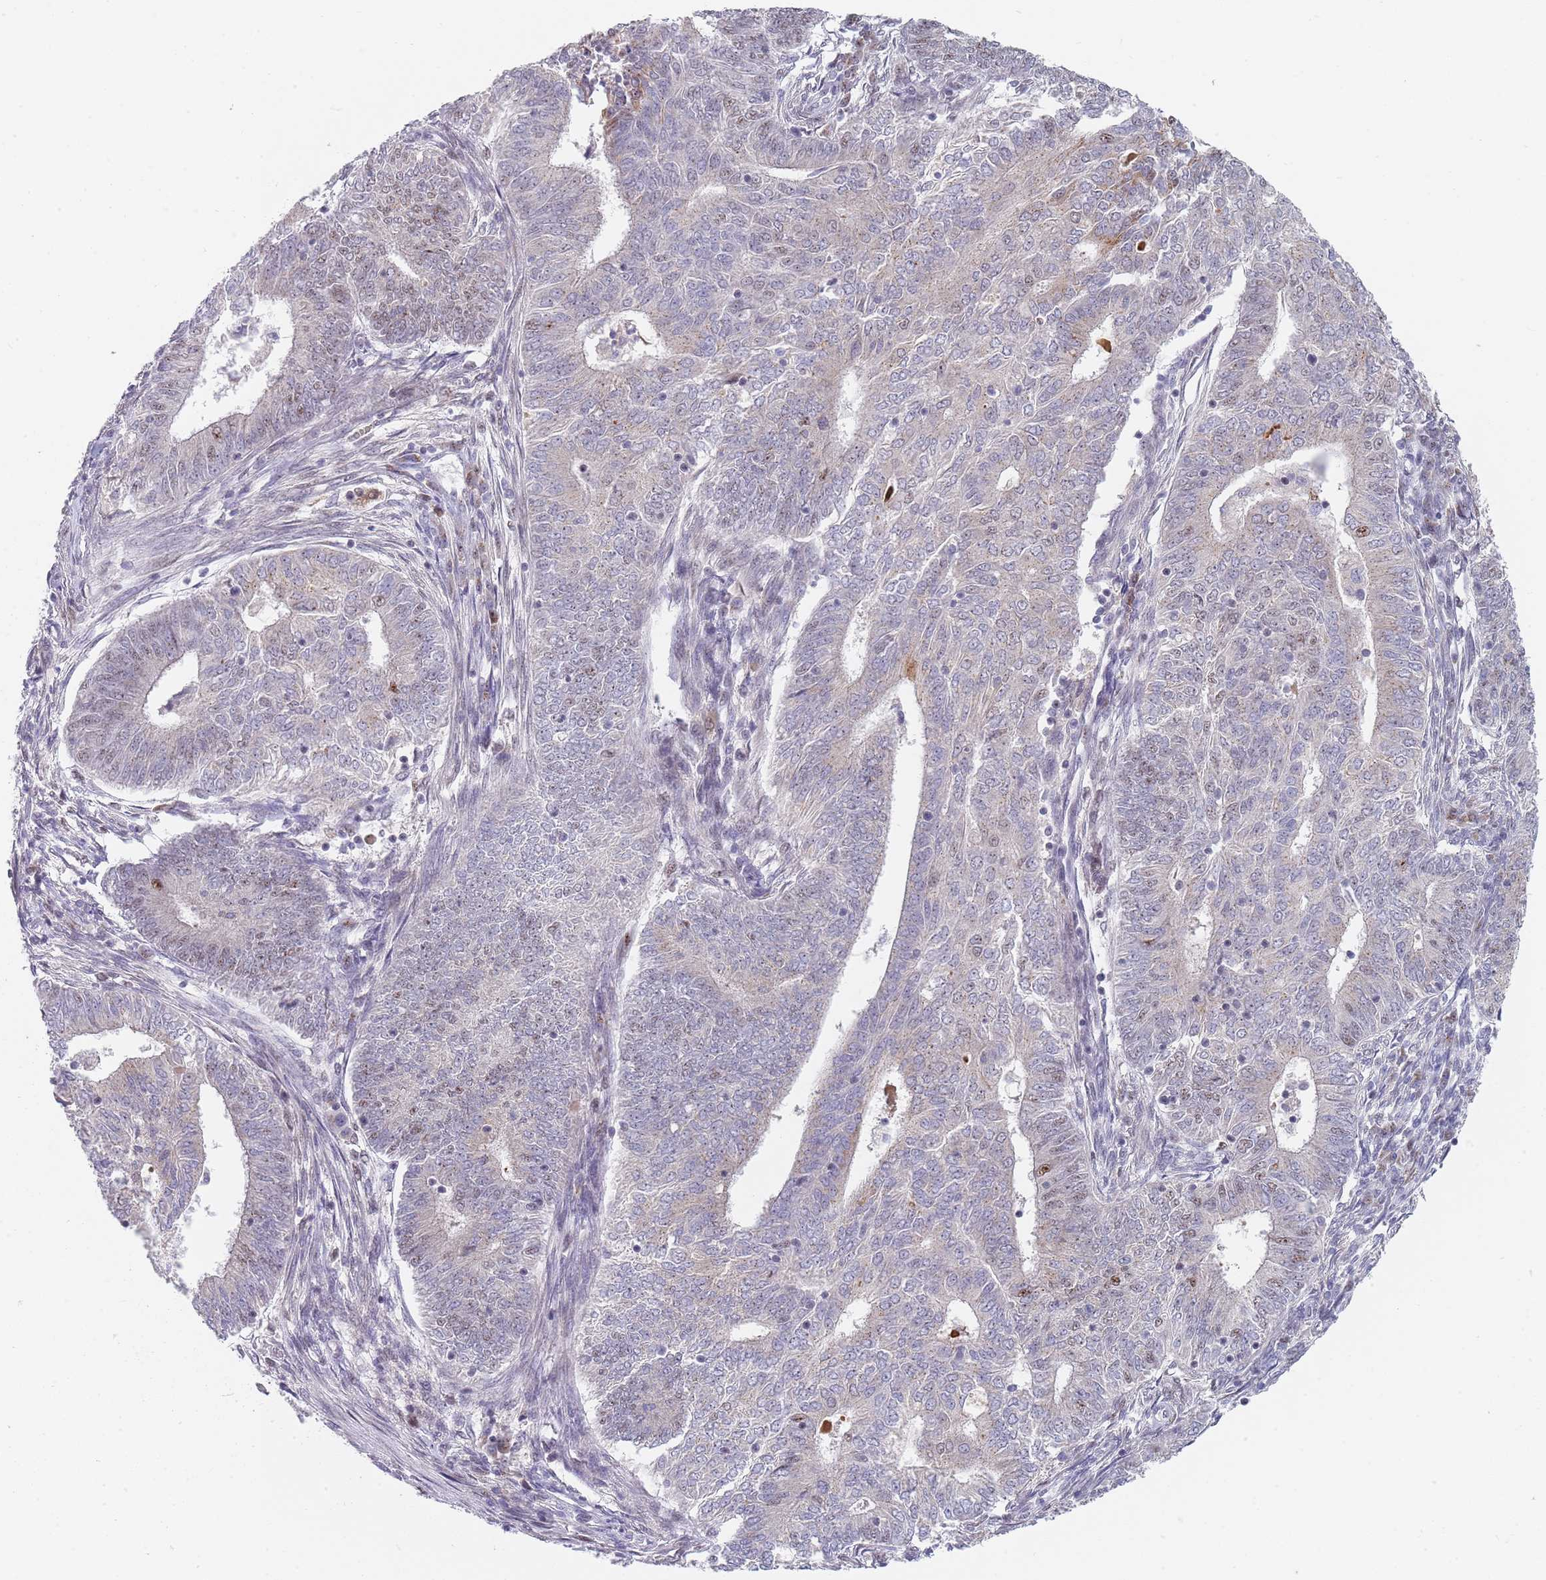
{"staining": {"intensity": "negative", "quantity": "none", "location": "none"}, "tissue": "endometrial cancer", "cell_type": "Tumor cells", "image_type": "cancer", "snomed": [{"axis": "morphology", "description": "Adenocarcinoma, NOS"}, {"axis": "topography", "description": "Endometrium"}], "caption": "Protein analysis of endometrial adenocarcinoma reveals no significant expression in tumor cells.", "gene": "PLCL2", "patient": {"sex": "female", "age": 62}}